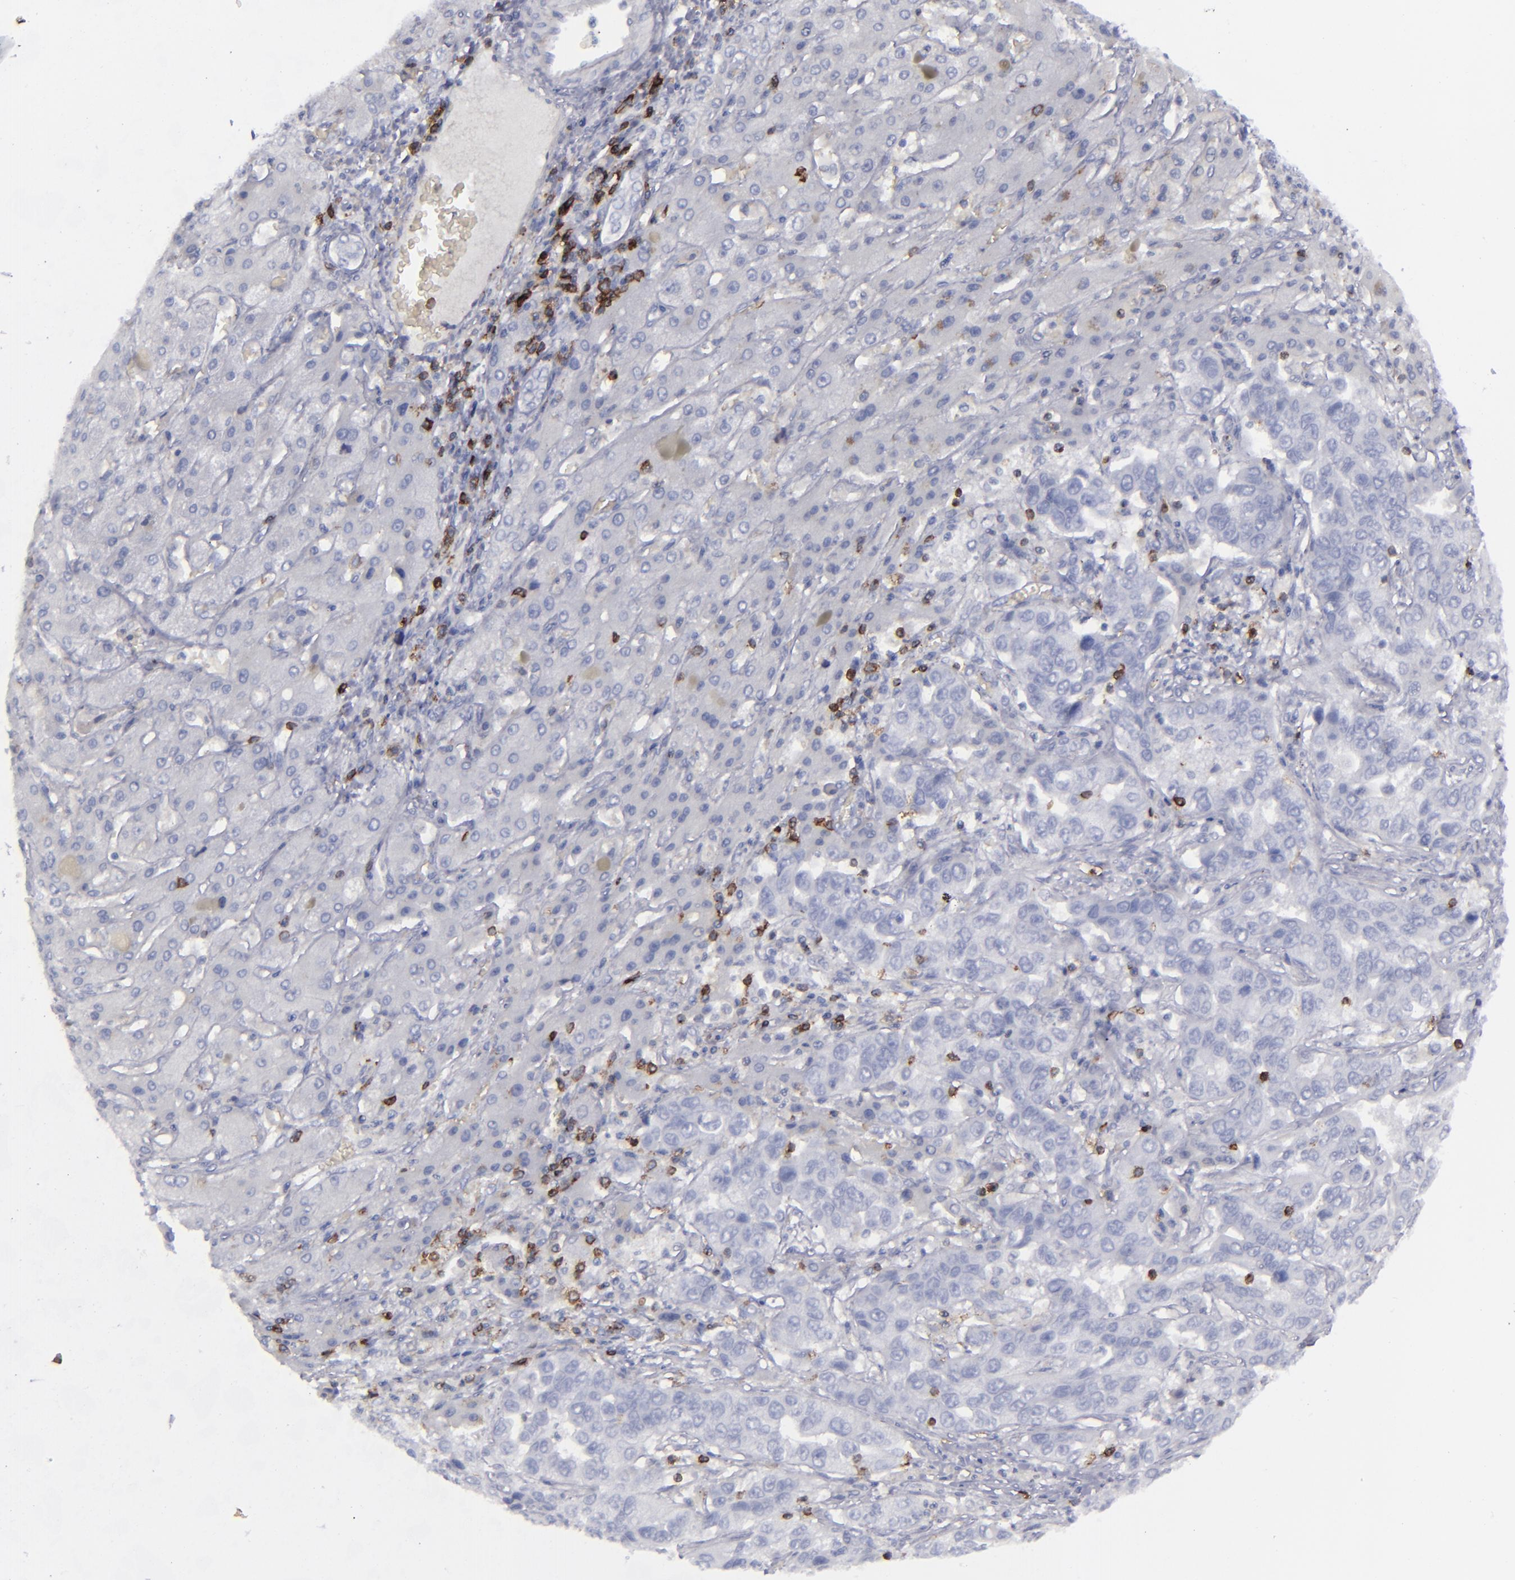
{"staining": {"intensity": "negative", "quantity": "none", "location": "none"}, "tissue": "liver cancer", "cell_type": "Tumor cells", "image_type": "cancer", "snomed": [{"axis": "morphology", "description": "Cholangiocarcinoma"}, {"axis": "topography", "description": "Liver"}], "caption": "Immunohistochemistry histopathology image of neoplastic tissue: cholangiocarcinoma (liver) stained with DAB shows no significant protein positivity in tumor cells. (Stains: DAB (3,3'-diaminobenzidine) immunohistochemistry with hematoxylin counter stain, Microscopy: brightfield microscopy at high magnification).", "gene": "CD27", "patient": {"sex": "female", "age": 52}}